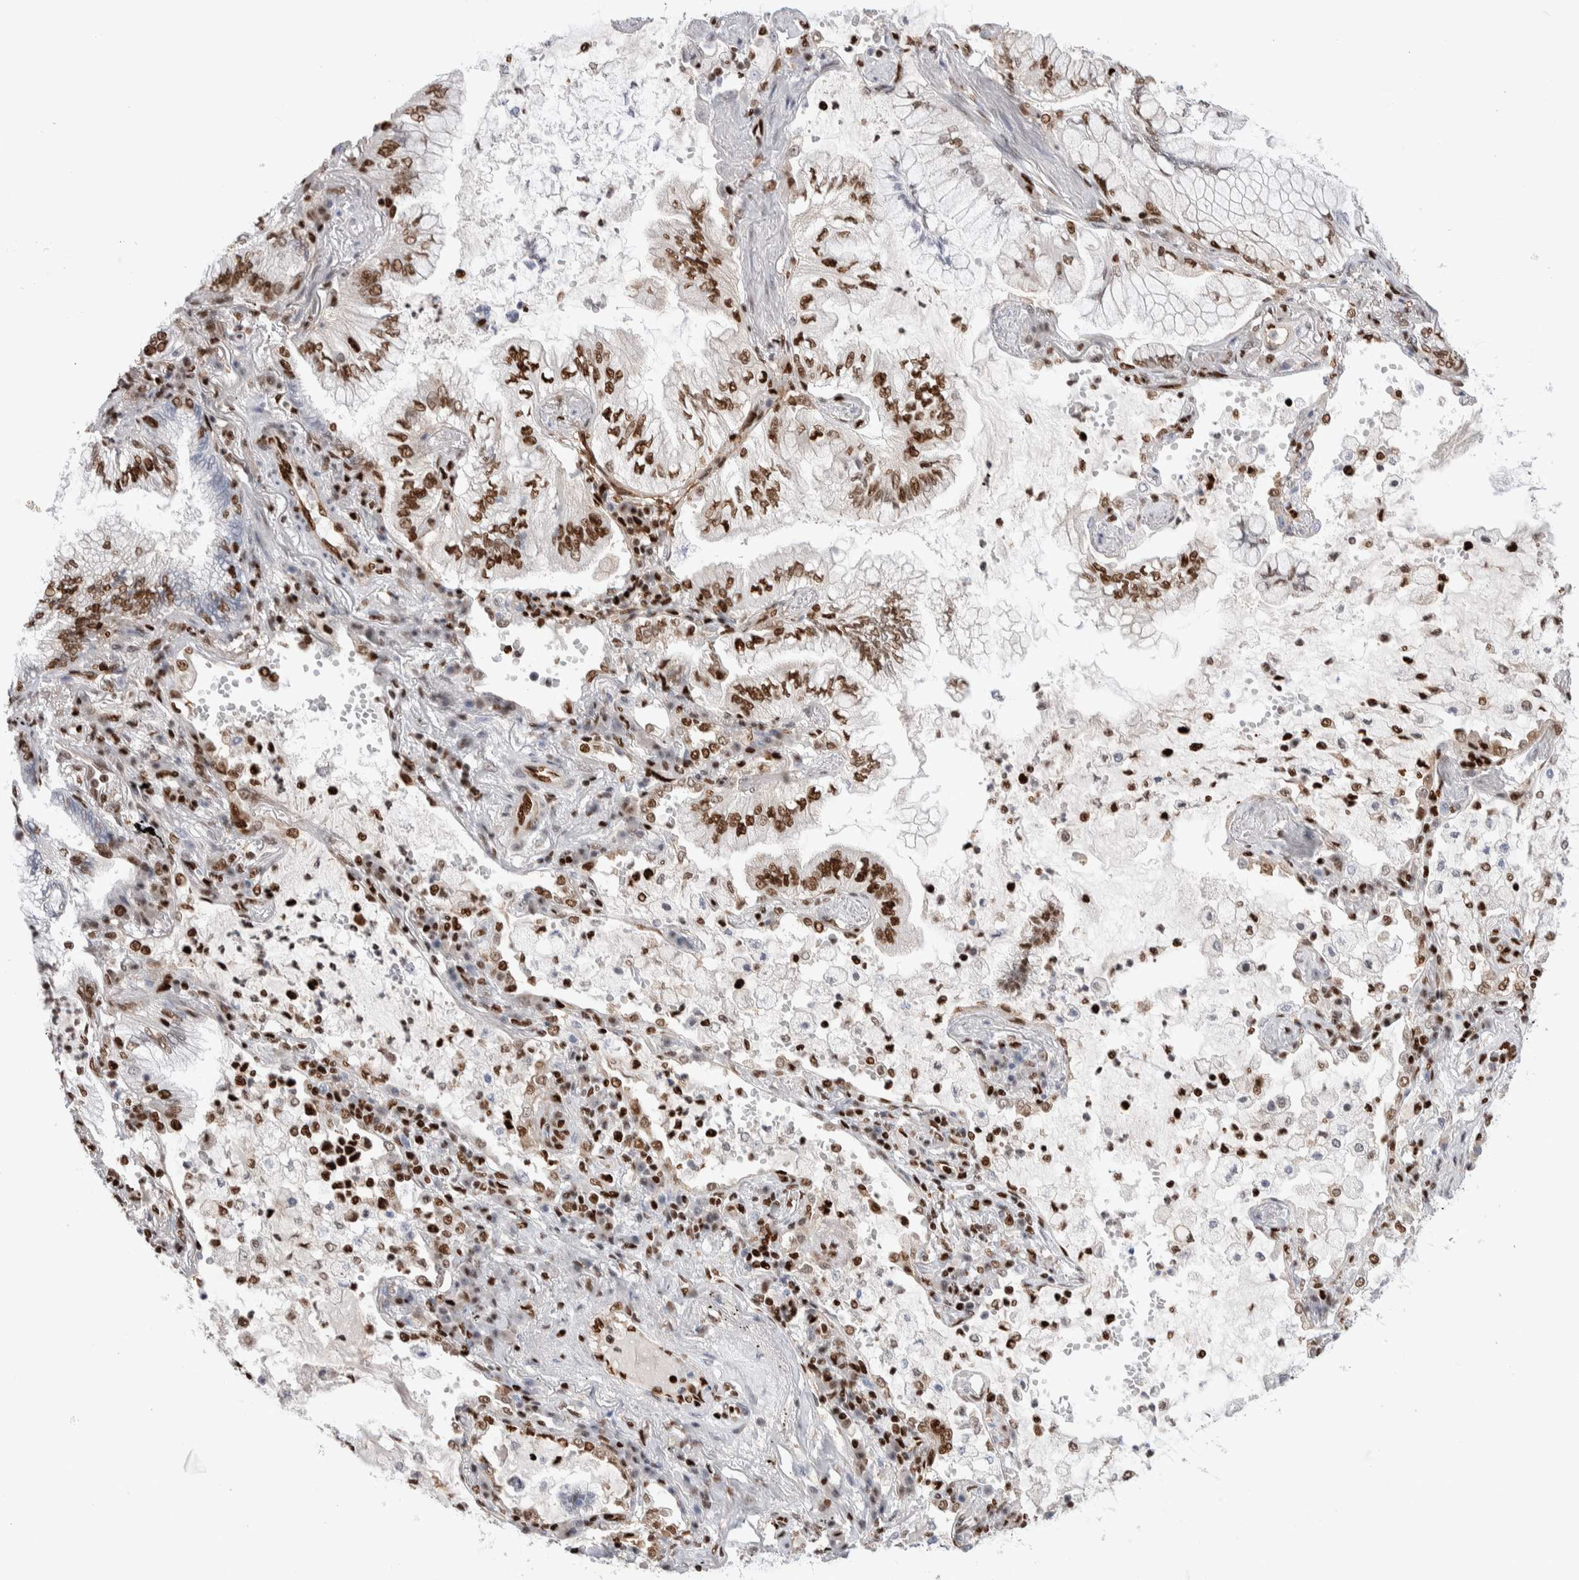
{"staining": {"intensity": "strong", "quantity": "25%-75%", "location": "nuclear"}, "tissue": "lung cancer", "cell_type": "Tumor cells", "image_type": "cancer", "snomed": [{"axis": "morphology", "description": "Adenocarcinoma, NOS"}, {"axis": "topography", "description": "Lung"}], "caption": "A histopathology image of adenocarcinoma (lung) stained for a protein displays strong nuclear brown staining in tumor cells.", "gene": "RNASEK-C17orf49", "patient": {"sex": "female", "age": 70}}